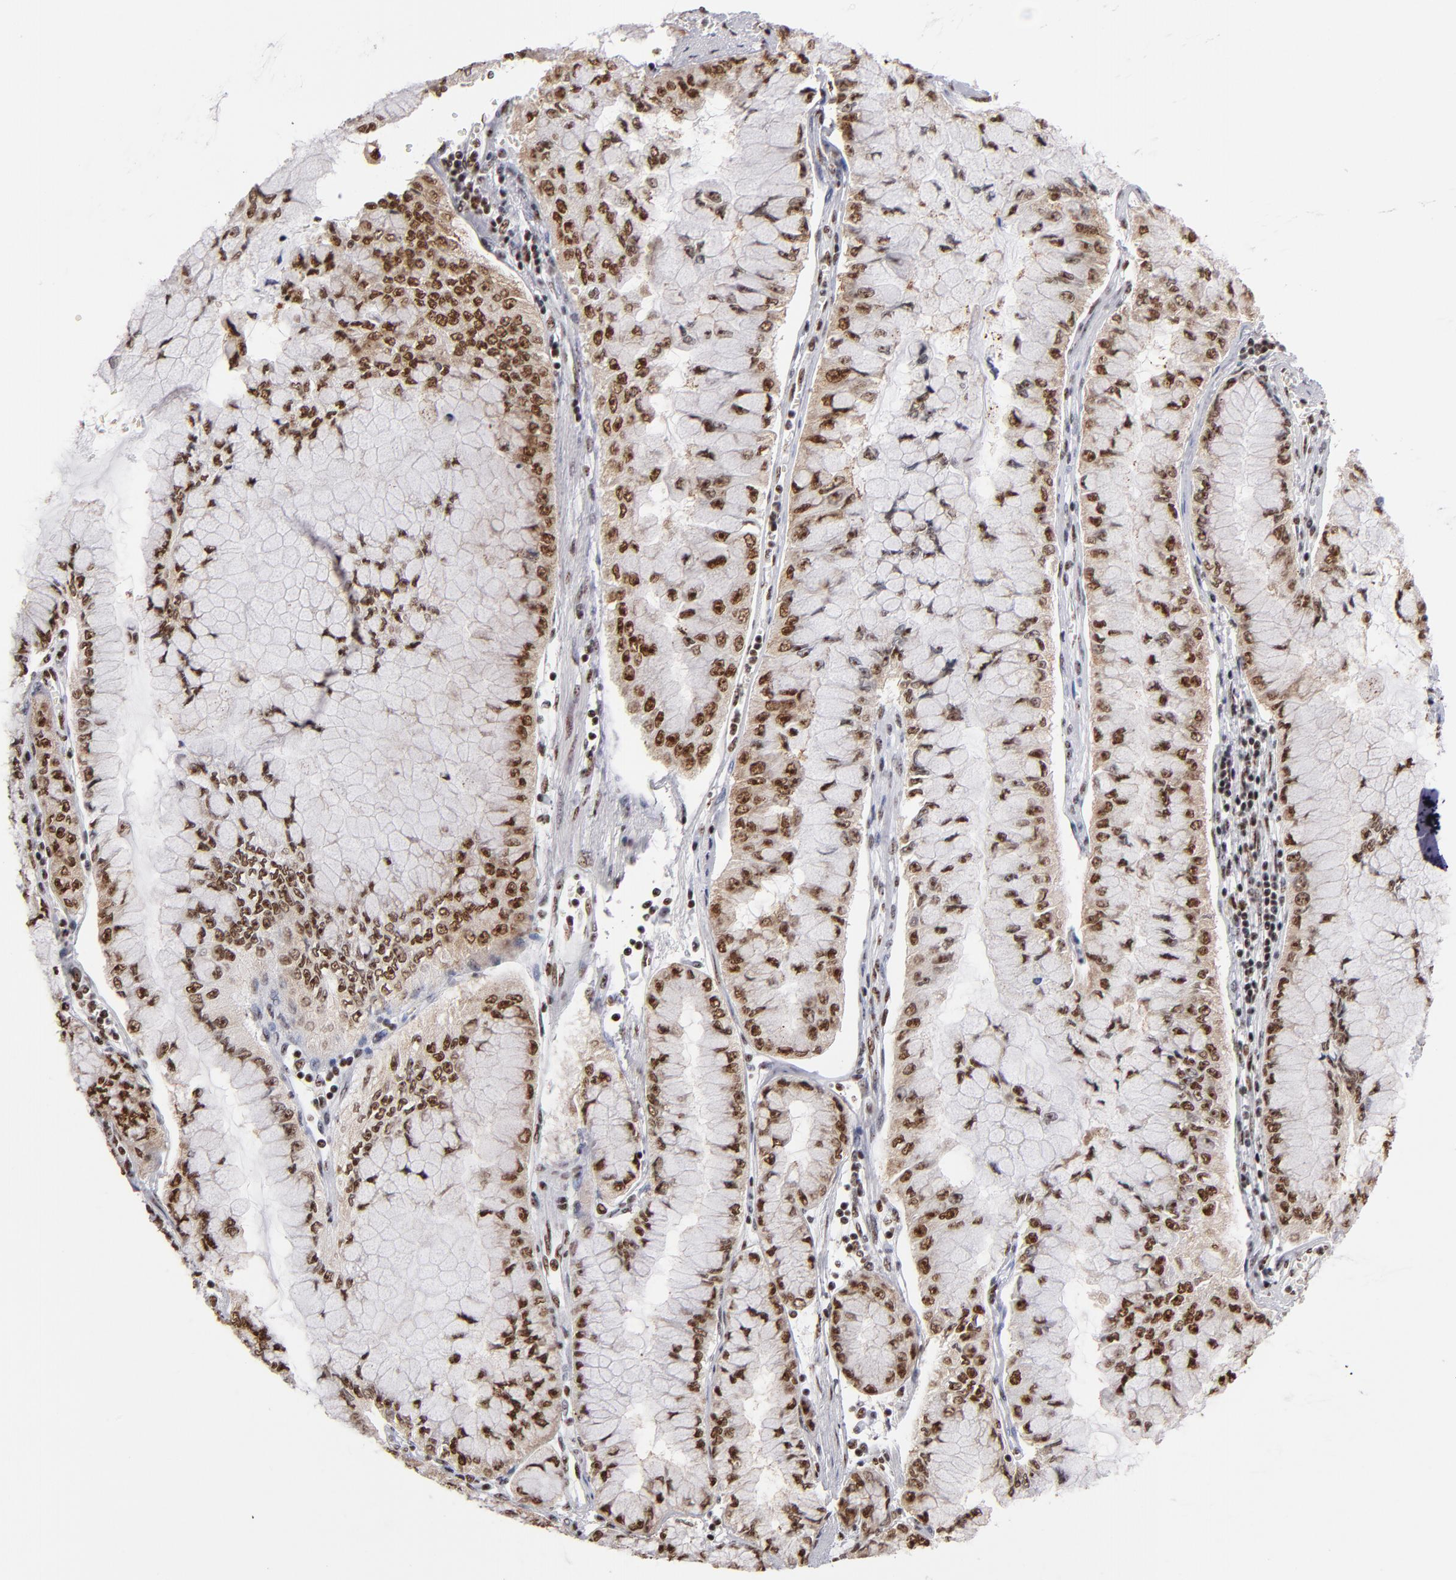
{"staining": {"intensity": "strong", "quantity": ">75%", "location": "cytoplasmic/membranous,nuclear"}, "tissue": "liver cancer", "cell_type": "Tumor cells", "image_type": "cancer", "snomed": [{"axis": "morphology", "description": "Cholangiocarcinoma"}, {"axis": "topography", "description": "Liver"}], "caption": "This is a micrograph of immunohistochemistry (IHC) staining of cholangiocarcinoma (liver), which shows strong positivity in the cytoplasmic/membranous and nuclear of tumor cells.", "gene": "MRE11", "patient": {"sex": "female", "age": 79}}